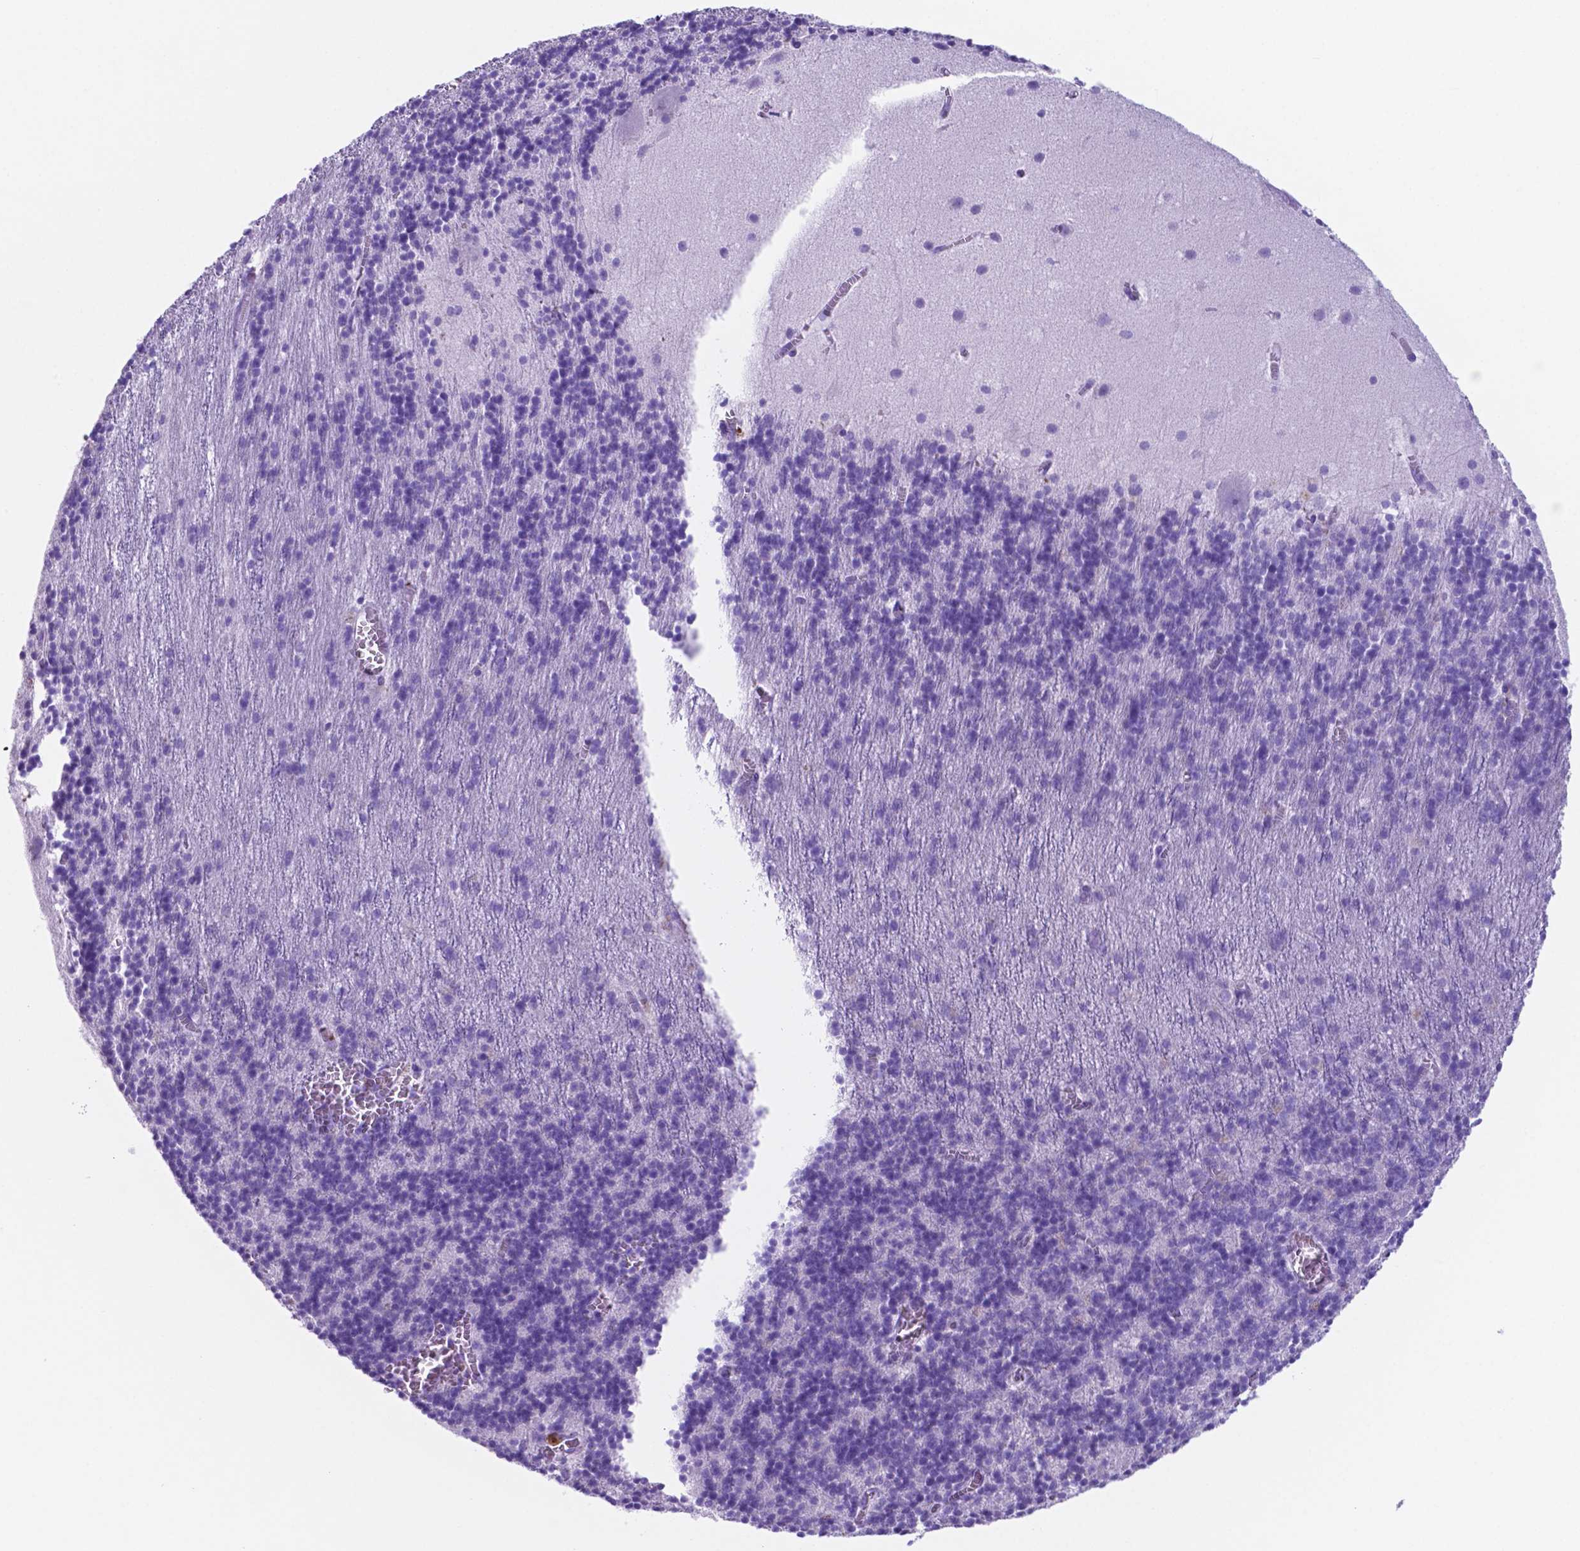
{"staining": {"intensity": "negative", "quantity": "none", "location": "none"}, "tissue": "cerebellum", "cell_type": "Cells in granular layer", "image_type": "normal", "snomed": [{"axis": "morphology", "description": "Normal tissue, NOS"}, {"axis": "topography", "description": "Cerebellum"}], "caption": "Cerebellum stained for a protein using immunohistochemistry exhibits no staining cells in granular layer.", "gene": "DNAAF8", "patient": {"sex": "male", "age": 70}}